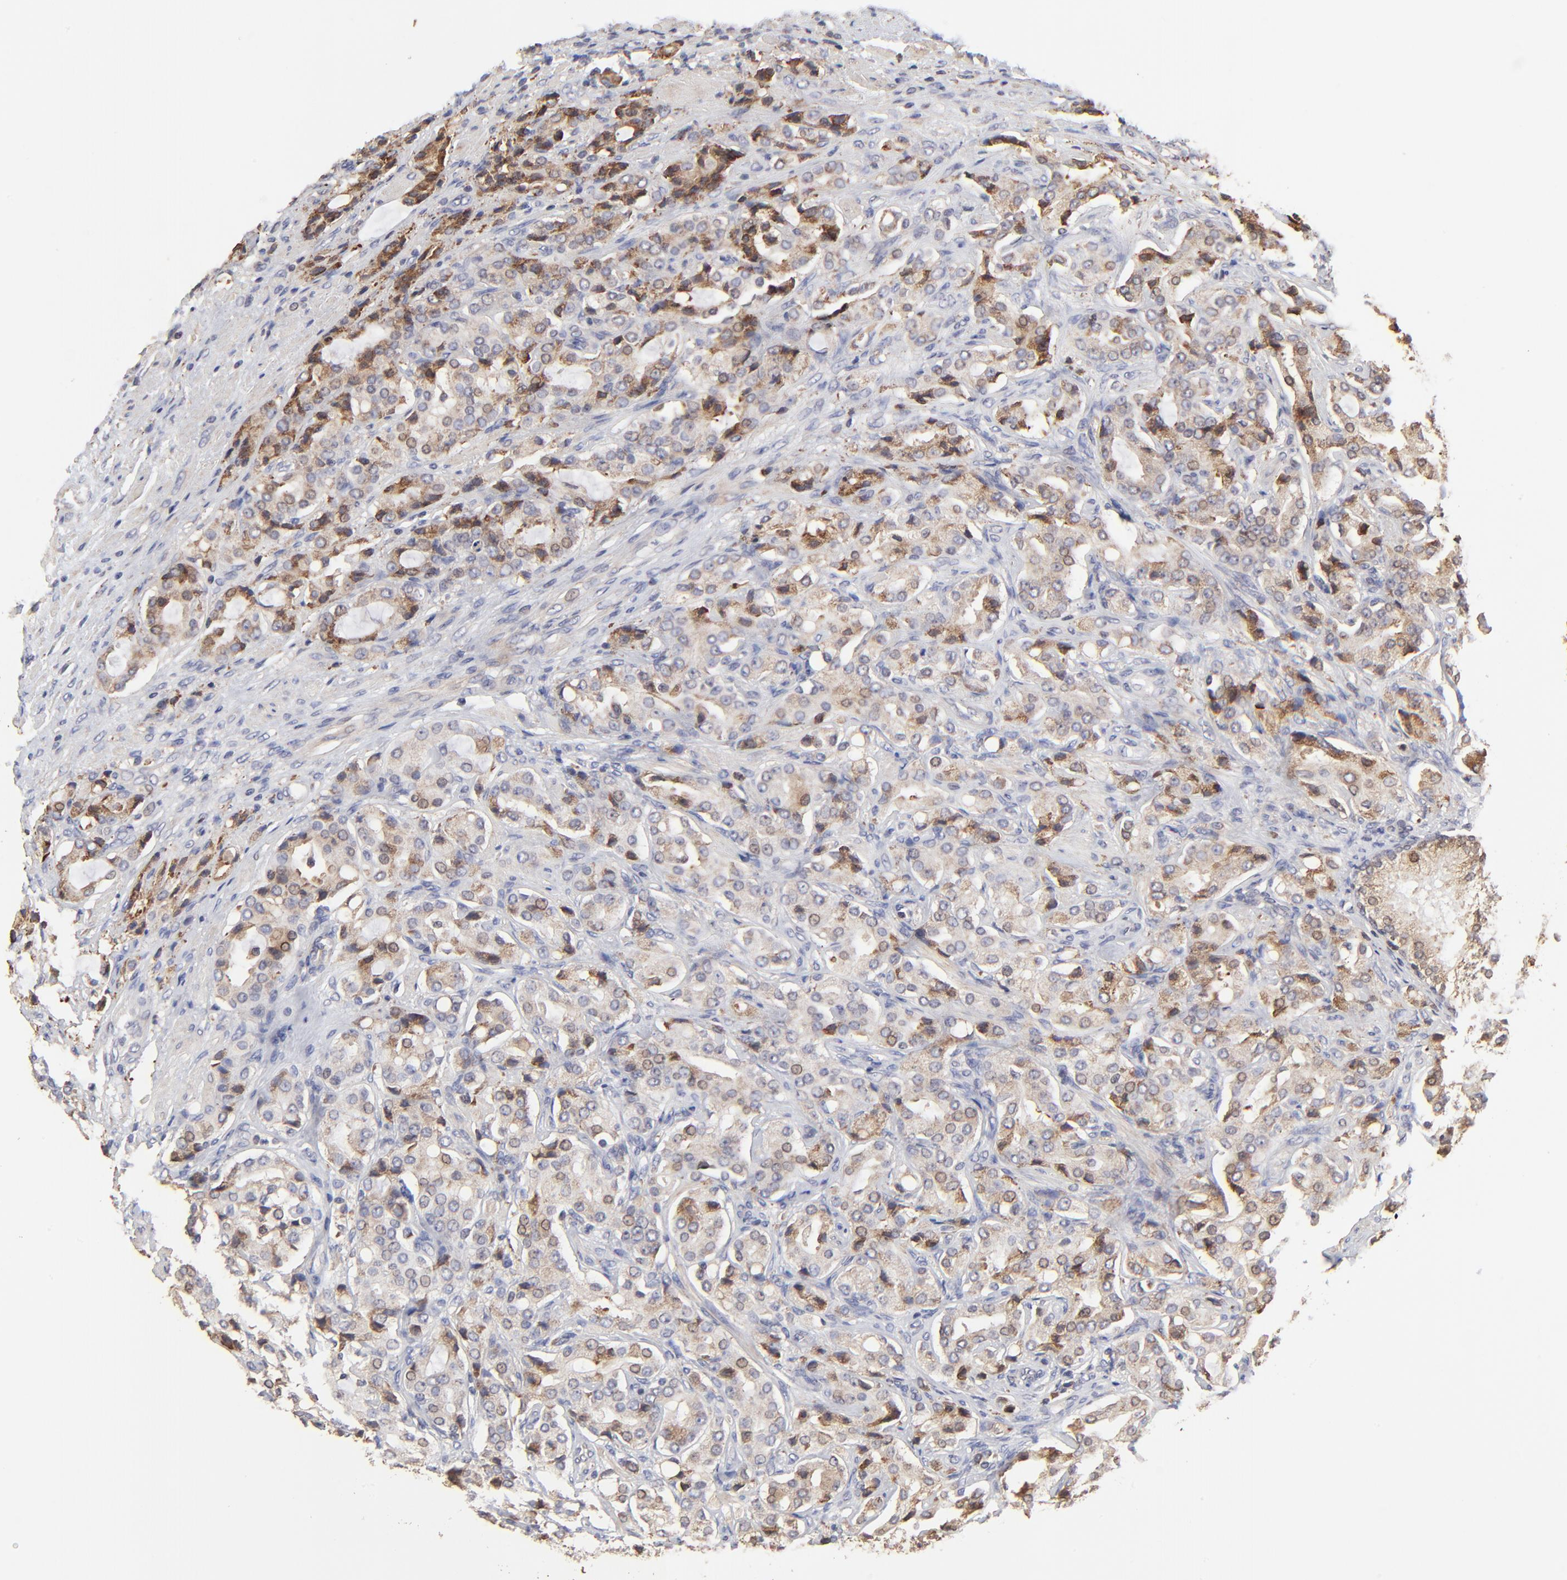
{"staining": {"intensity": "weak", "quantity": "25%-75%", "location": "cytoplasmic/membranous"}, "tissue": "prostate cancer", "cell_type": "Tumor cells", "image_type": "cancer", "snomed": [{"axis": "morphology", "description": "Adenocarcinoma, High grade"}, {"axis": "topography", "description": "Prostate"}], "caption": "Protein staining of prostate cancer (adenocarcinoma (high-grade)) tissue exhibits weak cytoplasmic/membranous expression in about 25%-75% of tumor cells.", "gene": "ELP2", "patient": {"sex": "male", "age": 72}}